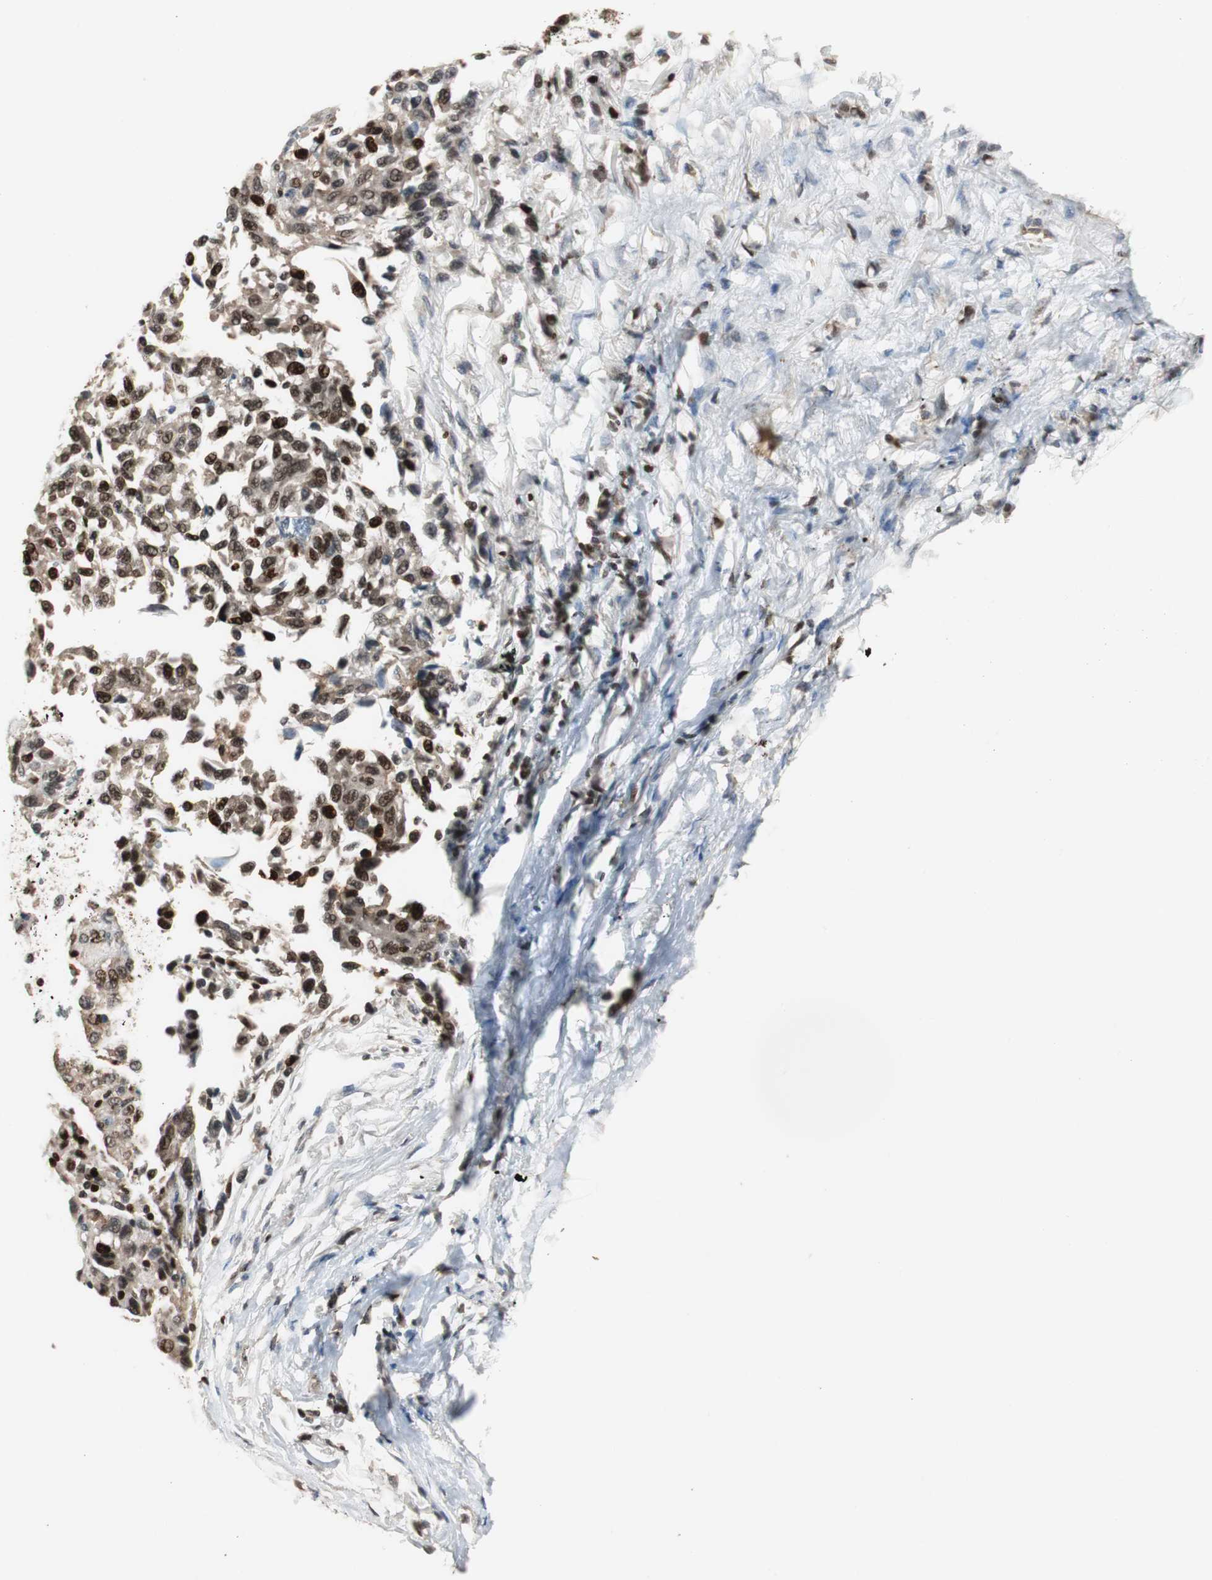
{"staining": {"intensity": "strong", "quantity": "25%-75%", "location": "nuclear"}, "tissue": "melanoma", "cell_type": "Tumor cells", "image_type": "cancer", "snomed": [{"axis": "morphology", "description": "Malignant melanoma, Metastatic site"}, {"axis": "topography", "description": "Lung"}], "caption": "Malignant melanoma (metastatic site) was stained to show a protein in brown. There is high levels of strong nuclear positivity in about 25%-75% of tumor cells.", "gene": "FEN1", "patient": {"sex": "male", "age": 64}}